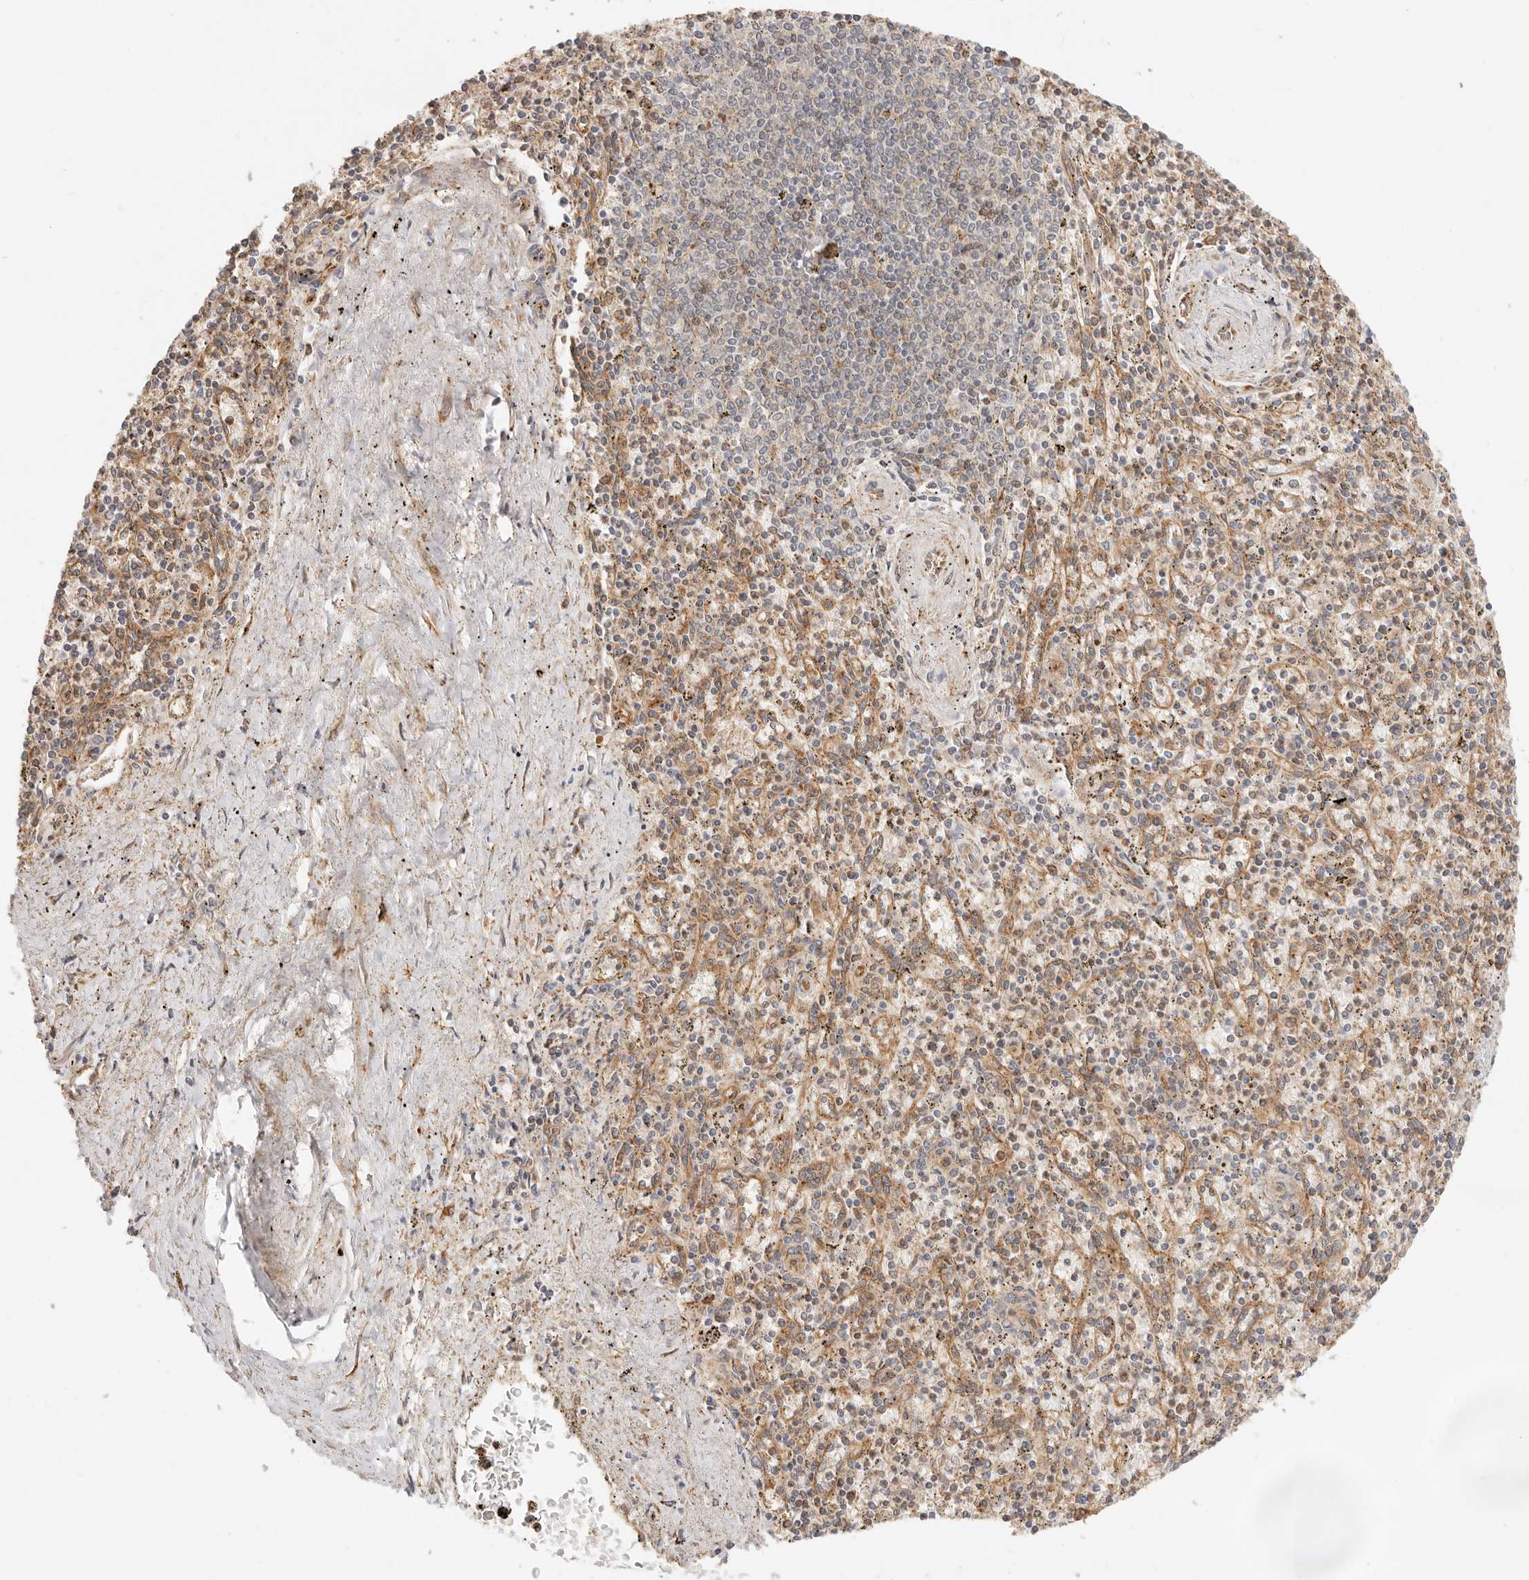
{"staining": {"intensity": "weak", "quantity": "25%-75%", "location": "cytoplasmic/membranous"}, "tissue": "spleen", "cell_type": "Cells in red pulp", "image_type": "normal", "snomed": [{"axis": "morphology", "description": "Normal tissue, NOS"}, {"axis": "topography", "description": "Spleen"}], "caption": "Immunohistochemical staining of benign spleen reveals 25%-75% levels of weak cytoplasmic/membranous protein staining in approximately 25%-75% of cells in red pulp. (Brightfield microscopy of DAB IHC at high magnification).", "gene": "HEXD", "patient": {"sex": "male", "age": 72}}